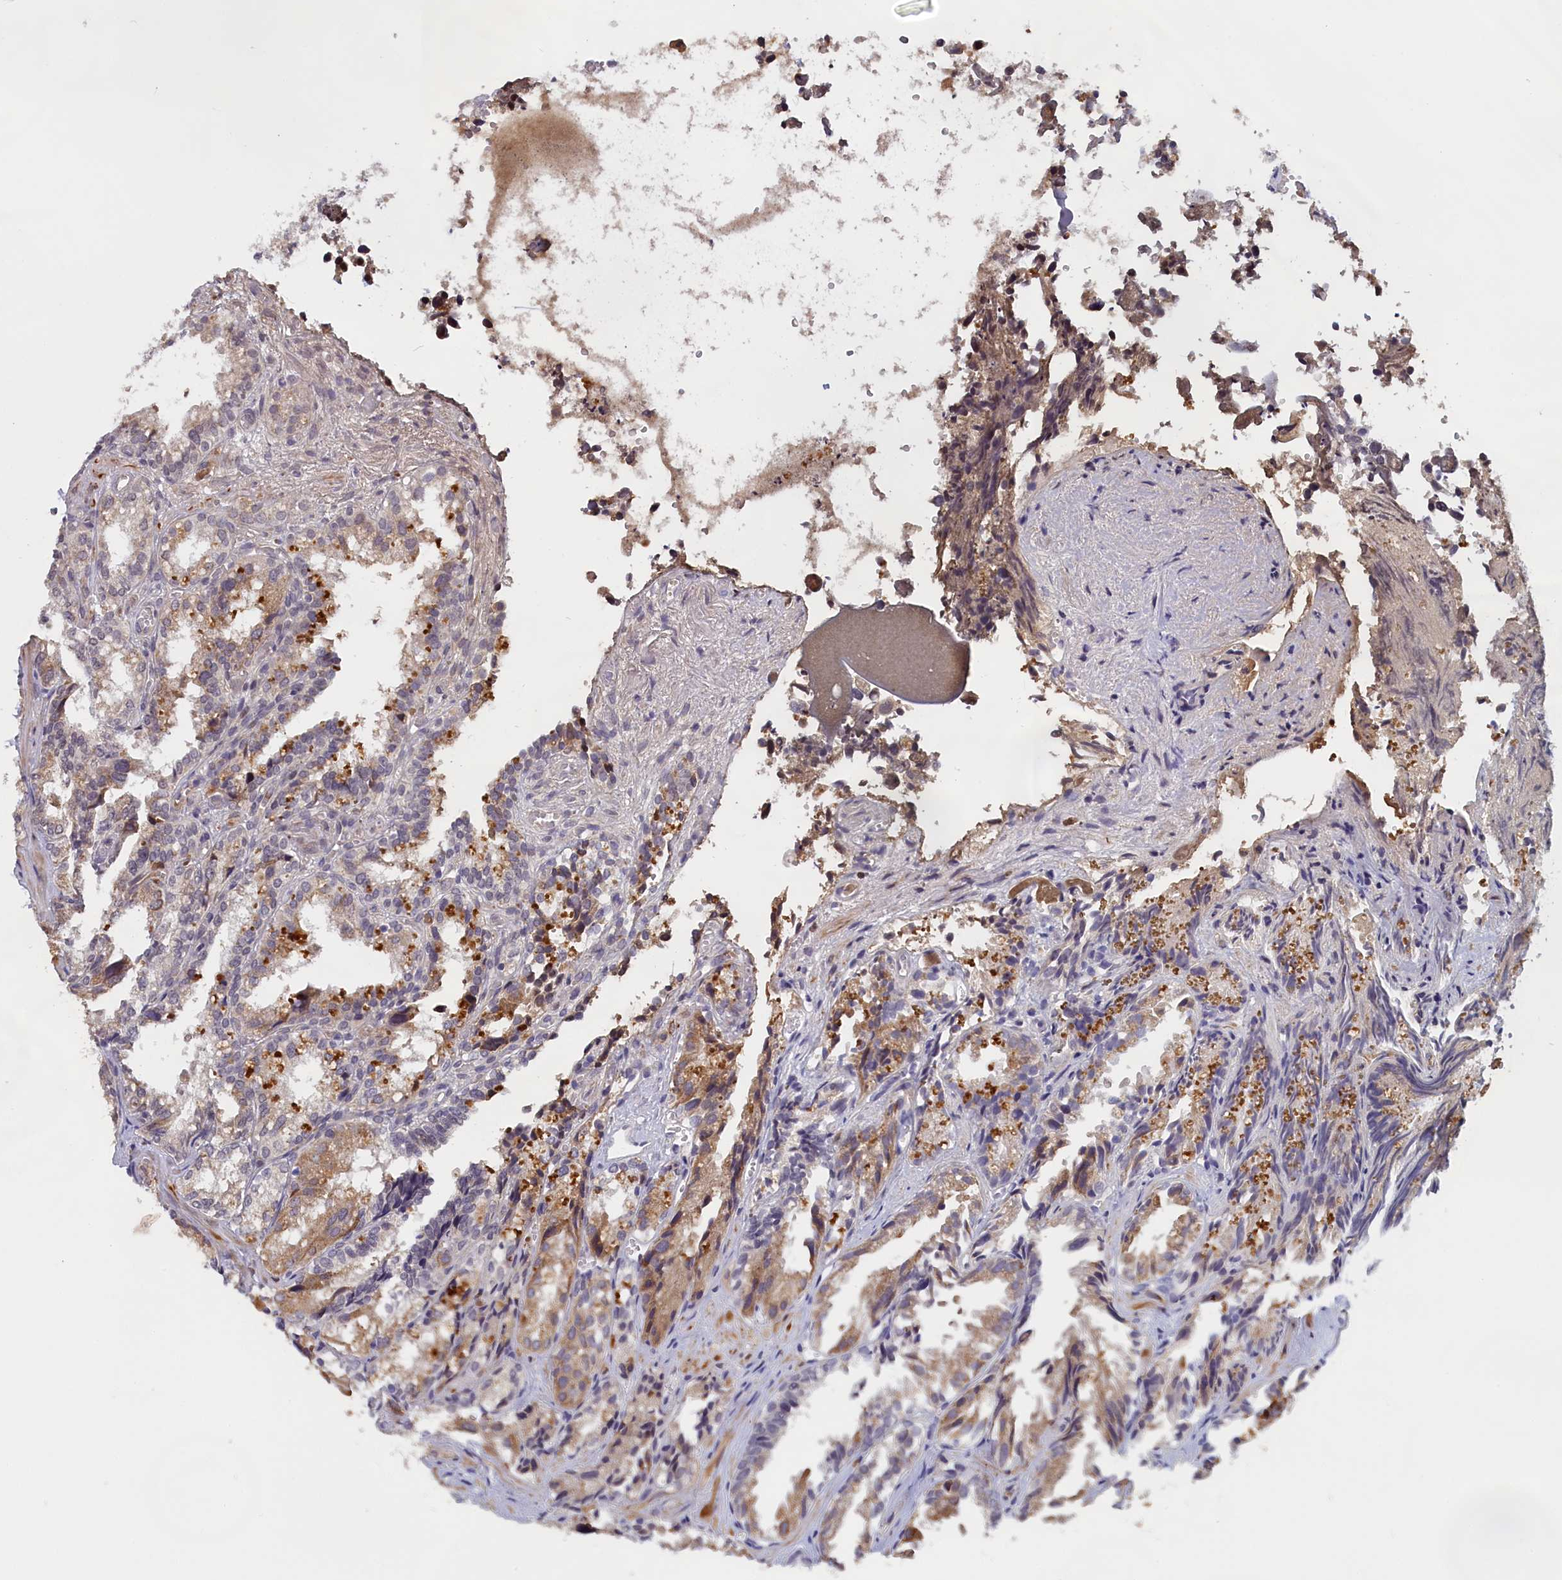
{"staining": {"intensity": "moderate", "quantity": "<25%", "location": "cytoplasmic/membranous"}, "tissue": "seminal vesicle", "cell_type": "Glandular cells", "image_type": "normal", "snomed": [{"axis": "morphology", "description": "Normal tissue, NOS"}, {"axis": "topography", "description": "Prostate"}, {"axis": "topography", "description": "Seminal veicle"}], "caption": "Brown immunohistochemical staining in normal human seminal vesicle shows moderate cytoplasmic/membranous positivity in approximately <25% of glandular cells. The staining was performed using DAB, with brown indicating positive protein expression. Nuclei are stained blue with hematoxylin.", "gene": "IGFALS", "patient": {"sex": "male", "age": 51}}